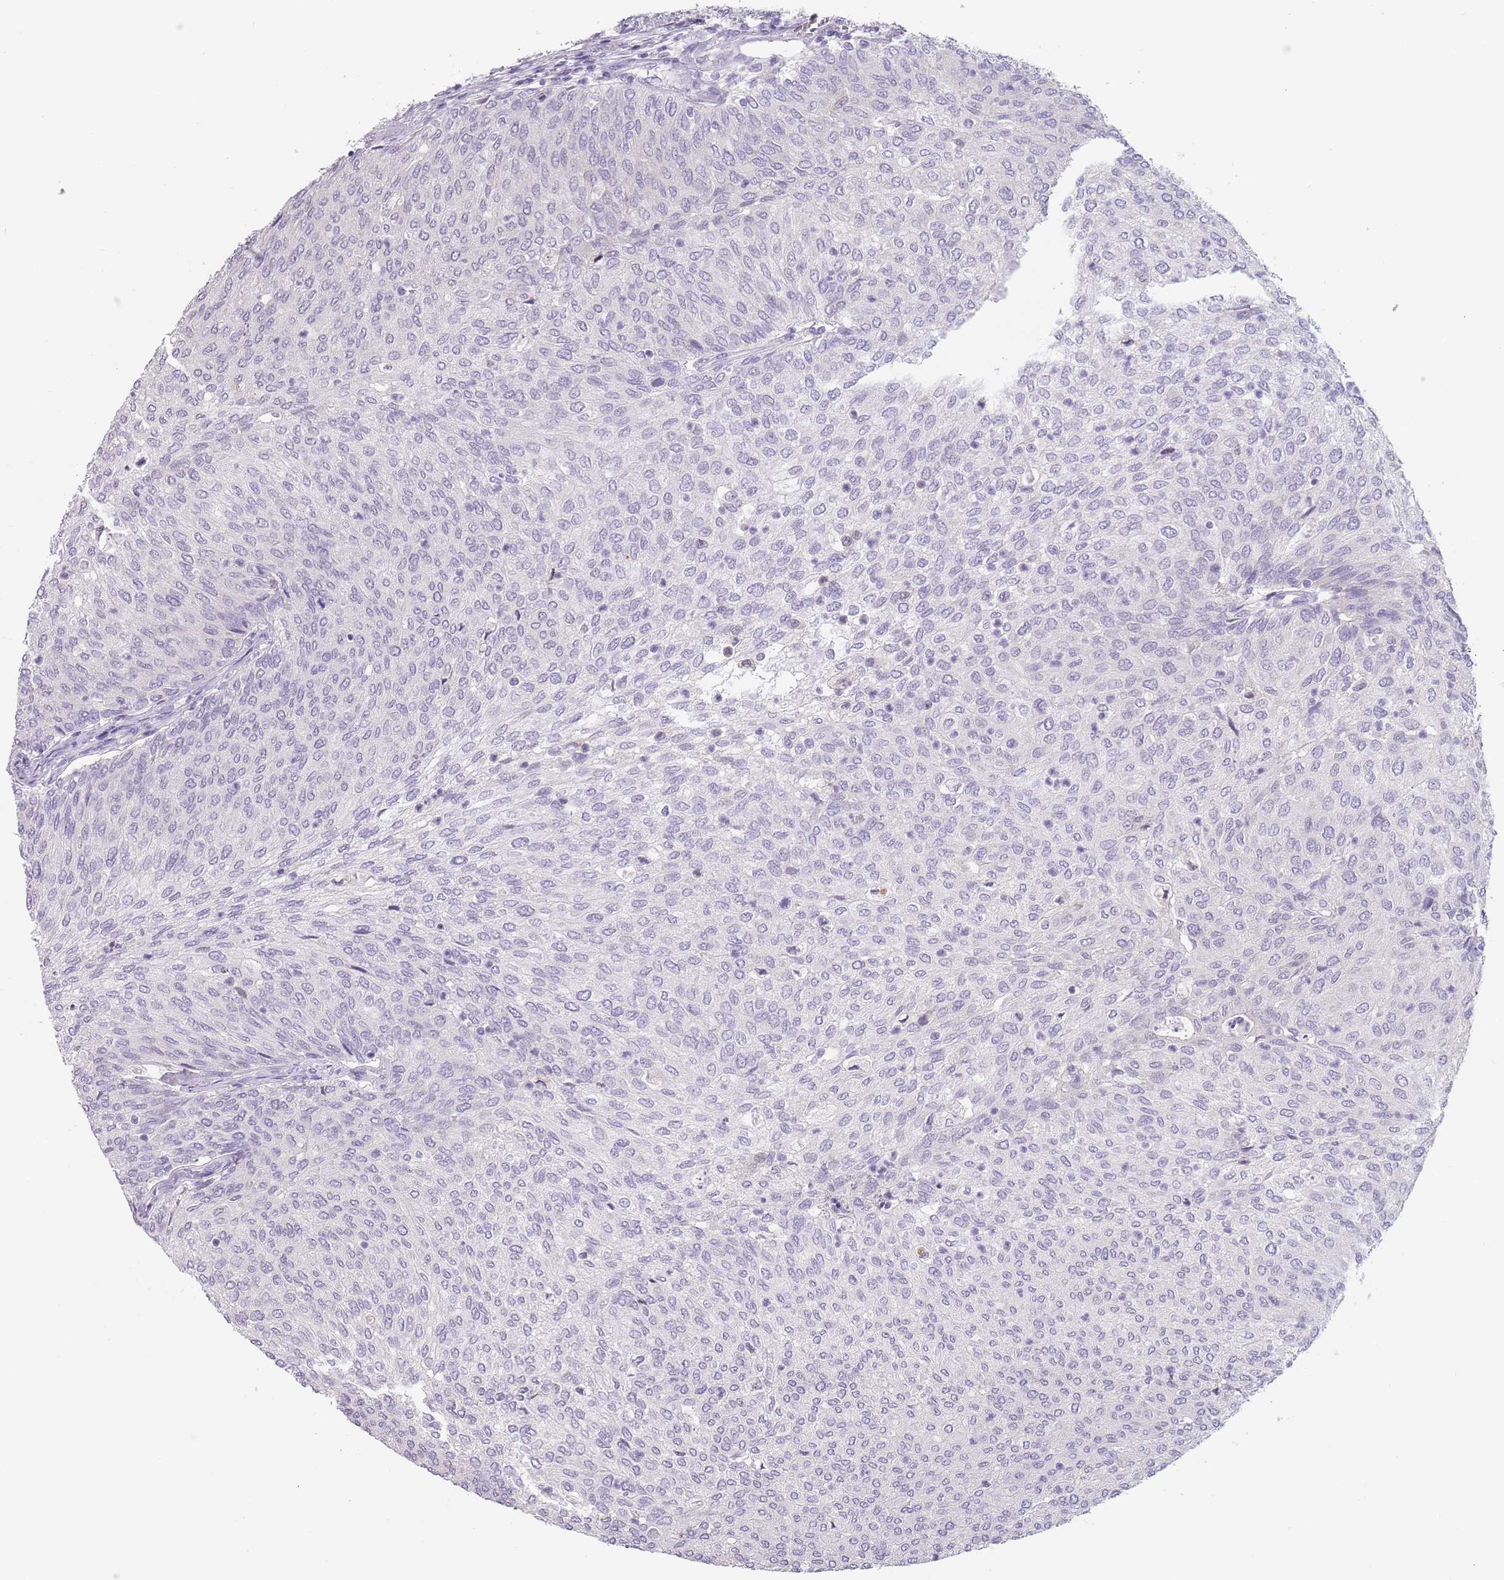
{"staining": {"intensity": "negative", "quantity": "none", "location": "none"}, "tissue": "urothelial cancer", "cell_type": "Tumor cells", "image_type": "cancer", "snomed": [{"axis": "morphology", "description": "Urothelial carcinoma, Low grade"}, {"axis": "topography", "description": "Urinary bladder"}], "caption": "This is a photomicrograph of IHC staining of urothelial cancer, which shows no staining in tumor cells.", "gene": "CEP19", "patient": {"sex": "female", "age": 79}}